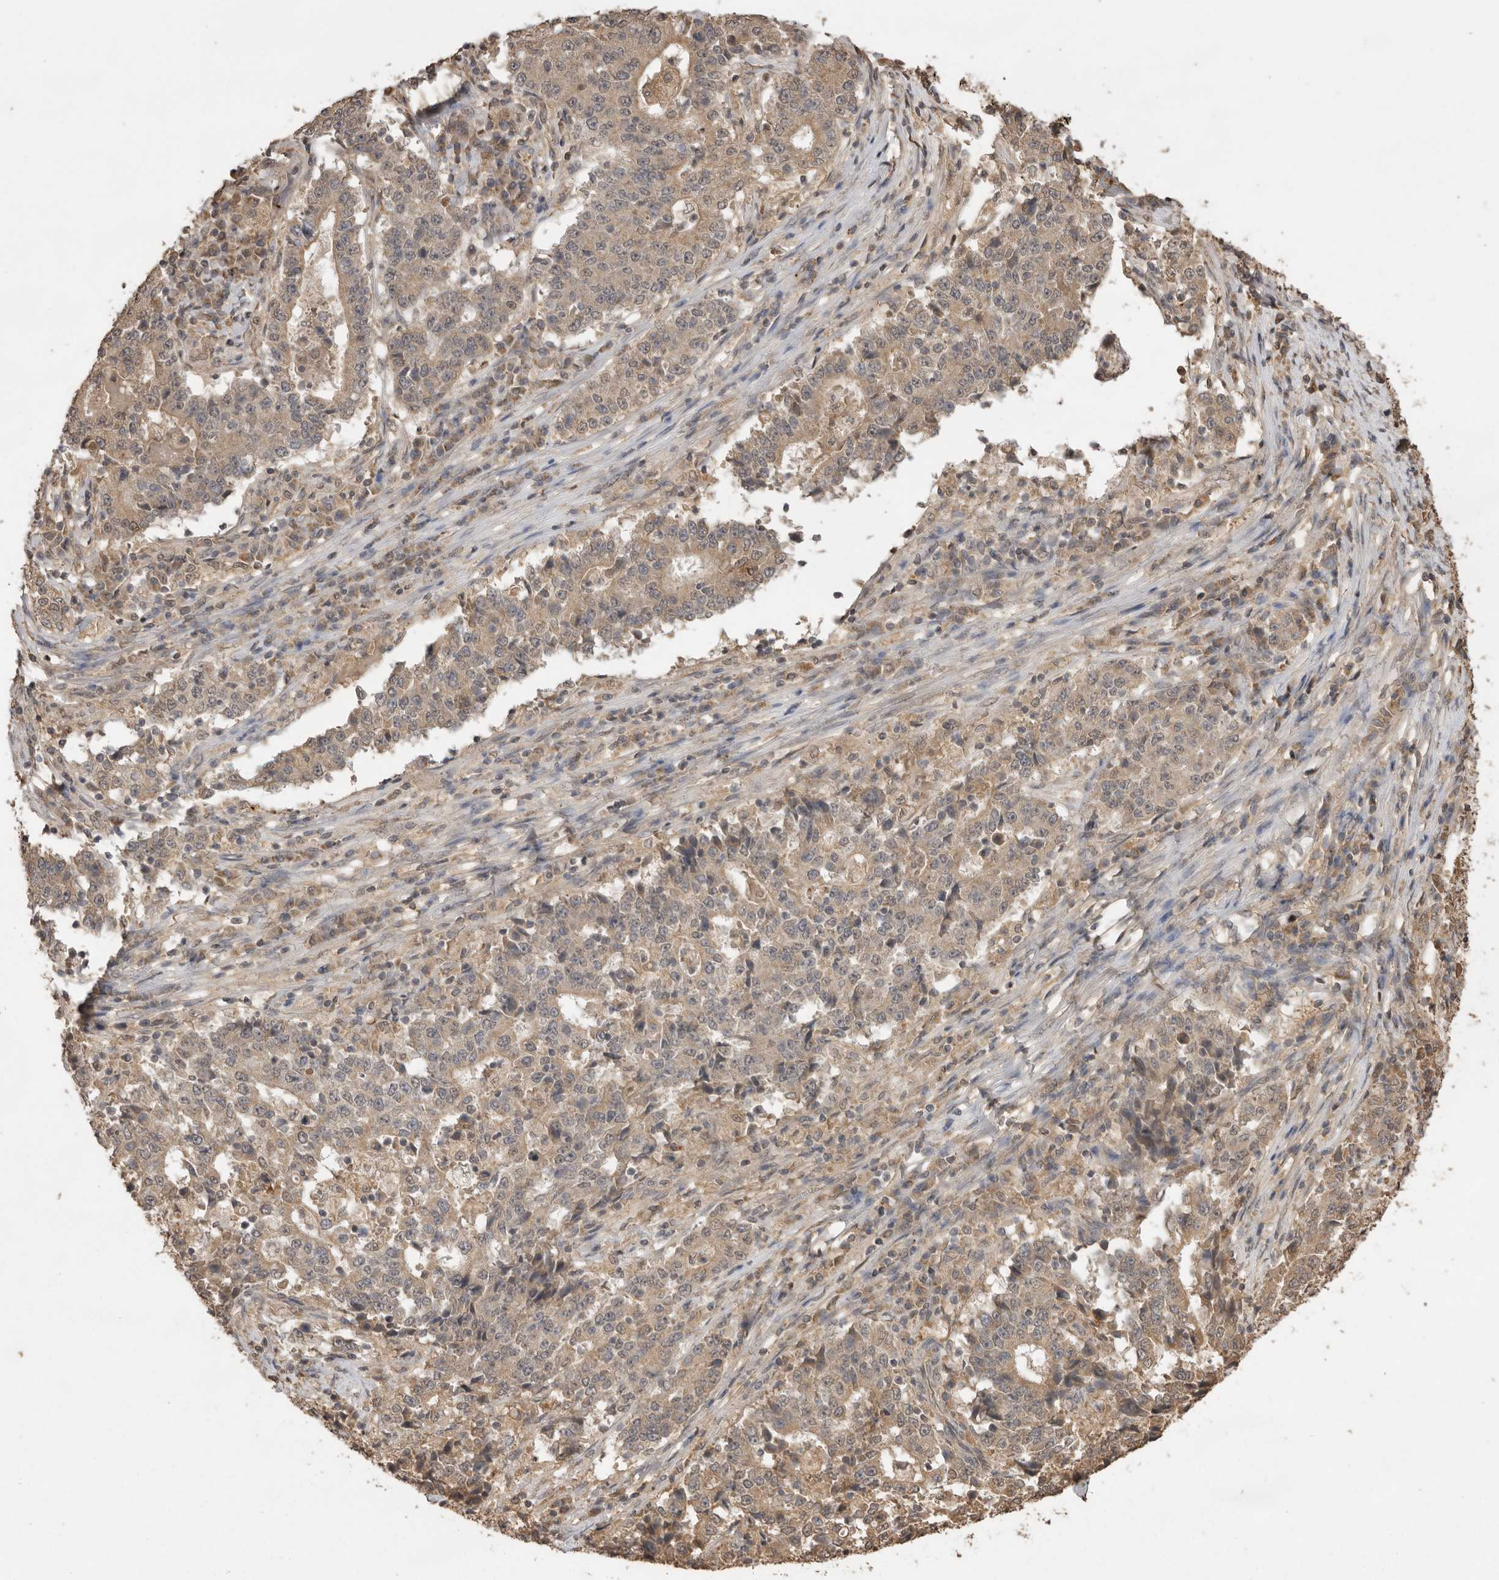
{"staining": {"intensity": "weak", "quantity": ">75%", "location": "cytoplasmic/membranous"}, "tissue": "stomach cancer", "cell_type": "Tumor cells", "image_type": "cancer", "snomed": [{"axis": "morphology", "description": "Adenocarcinoma, NOS"}, {"axis": "topography", "description": "Stomach"}], "caption": "Immunohistochemical staining of human stomach cancer (adenocarcinoma) demonstrates weak cytoplasmic/membranous protein expression in about >75% of tumor cells. (Stains: DAB in brown, nuclei in blue, Microscopy: brightfield microscopy at high magnification).", "gene": "JAG2", "patient": {"sex": "male", "age": 59}}